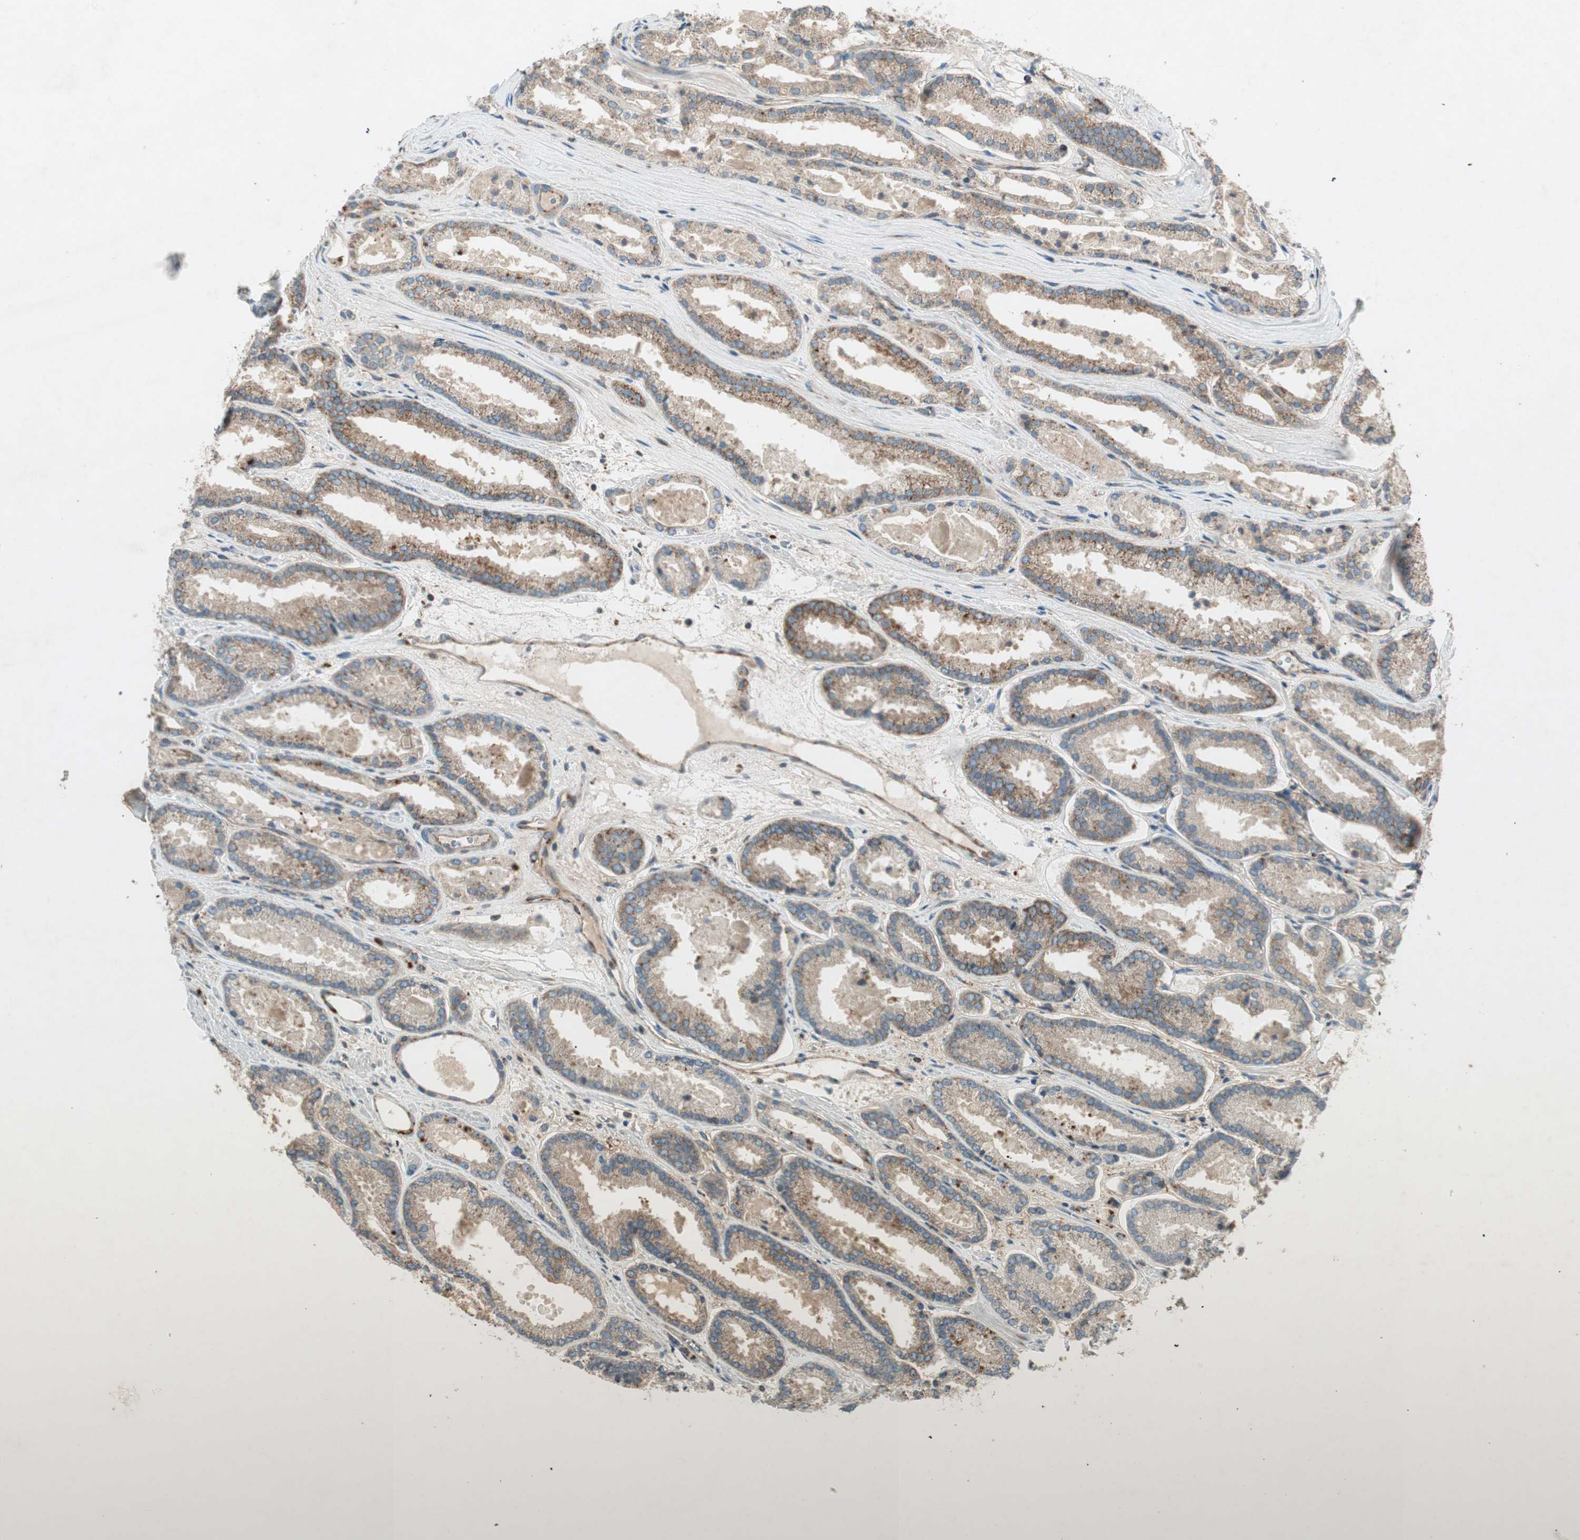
{"staining": {"intensity": "moderate", "quantity": ">75%", "location": "cytoplasmic/membranous"}, "tissue": "prostate cancer", "cell_type": "Tumor cells", "image_type": "cancer", "snomed": [{"axis": "morphology", "description": "Adenocarcinoma, Low grade"}, {"axis": "topography", "description": "Prostate"}], "caption": "Immunohistochemistry micrograph of neoplastic tissue: human prostate adenocarcinoma (low-grade) stained using immunohistochemistry reveals medium levels of moderate protein expression localized specifically in the cytoplasmic/membranous of tumor cells, appearing as a cytoplasmic/membranous brown color.", "gene": "CHADL", "patient": {"sex": "male", "age": 59}}